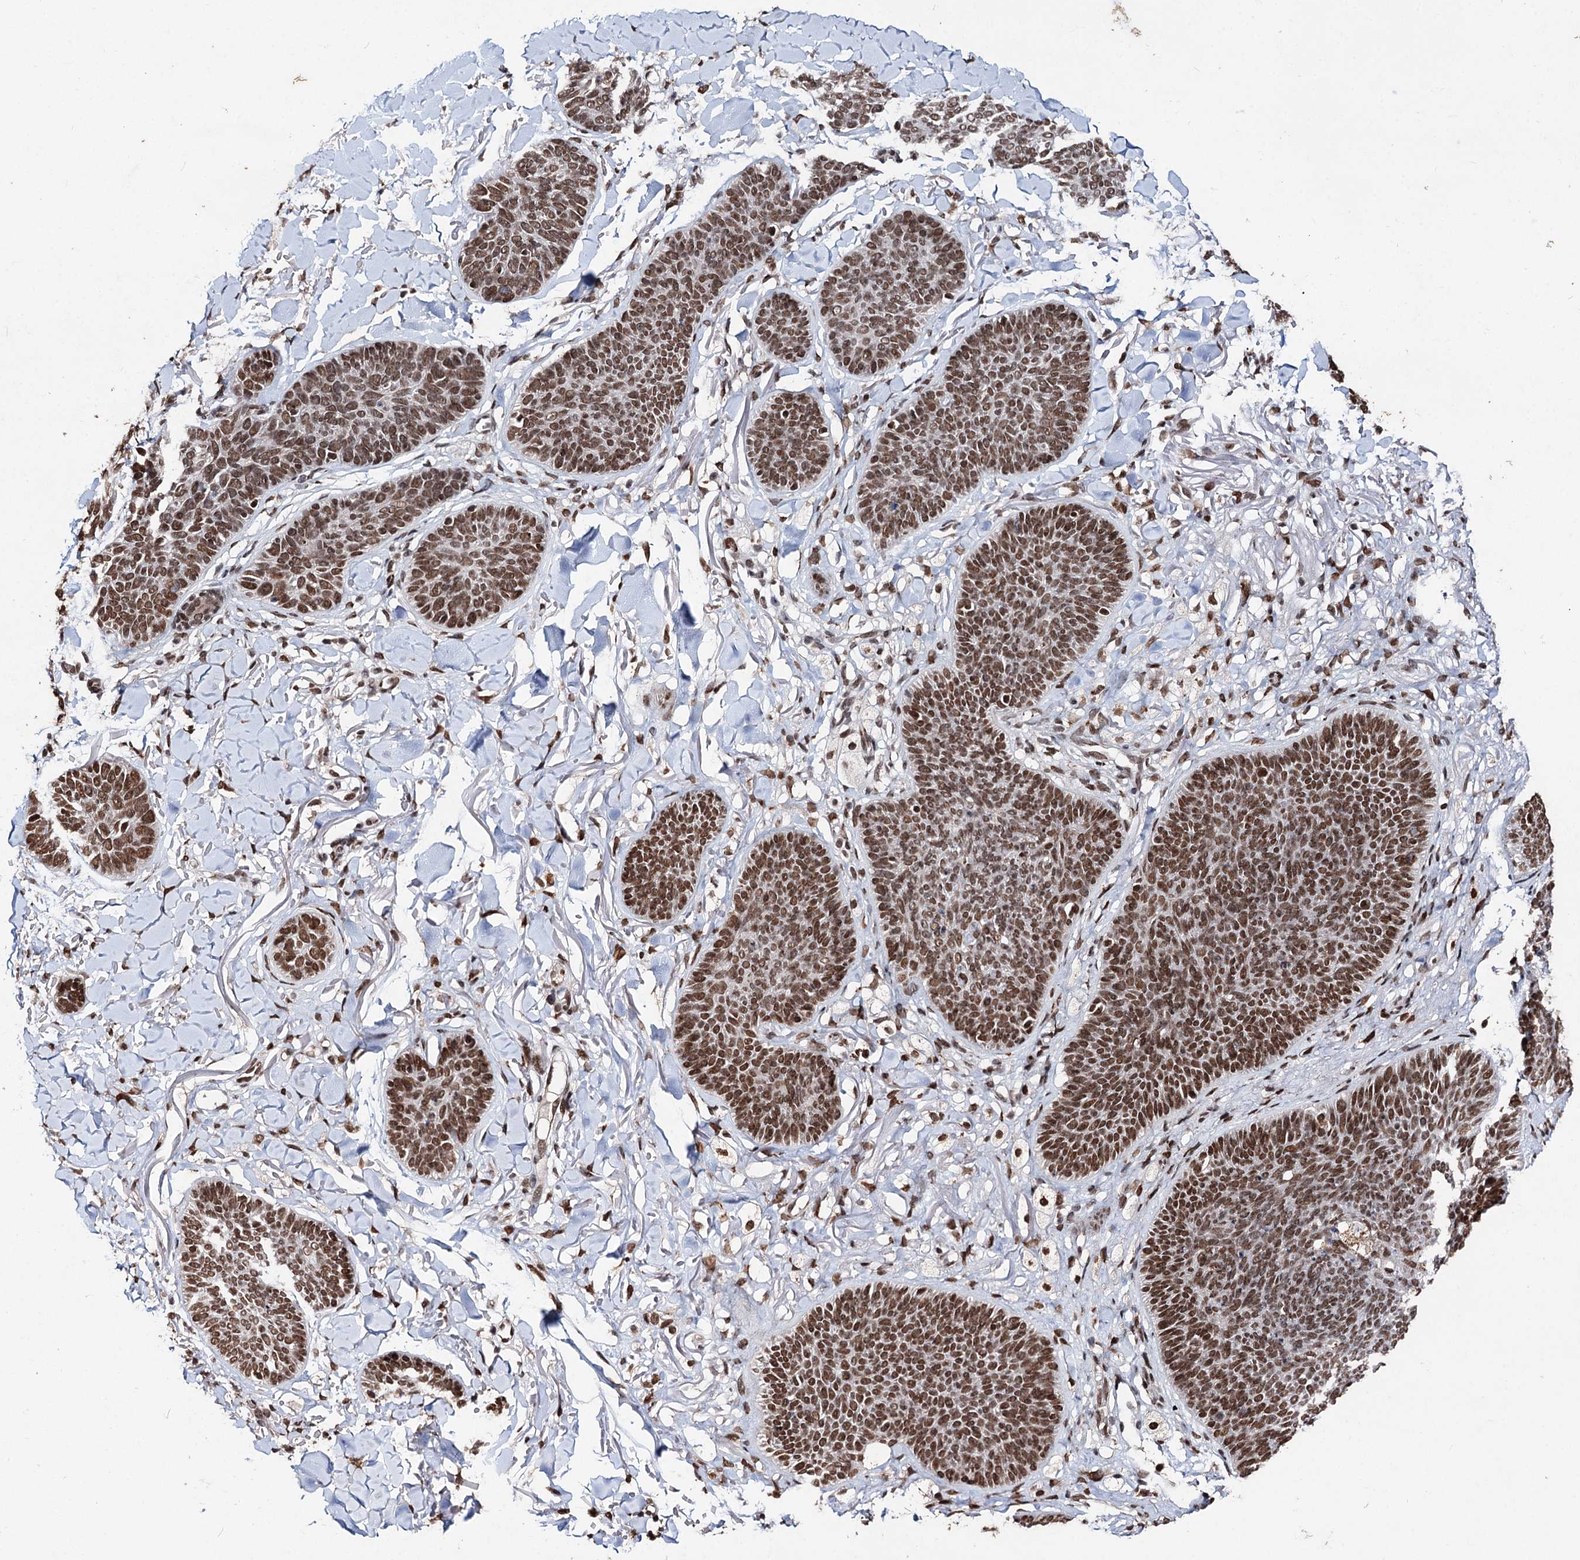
{"staining": {"intensity": "moderate", "quantity": ">75%", "location": "nuclear"}, "tissue": "skin cancer", "cell_type": "Tumor cells", "image_type": "cancer", "snomed": [{"axis": "morphology", "description": "Basal cell carcinoma"}, {"axis": "topography", "description": "Skin"}], "caption": "The image displays staining of skin cancer (basal cell carcinoma), revealing moderate nuclear protein staining (brown color) within tumor cells.", "gene": "MATR3", "patient": {"sex": "male", "age": 85}}